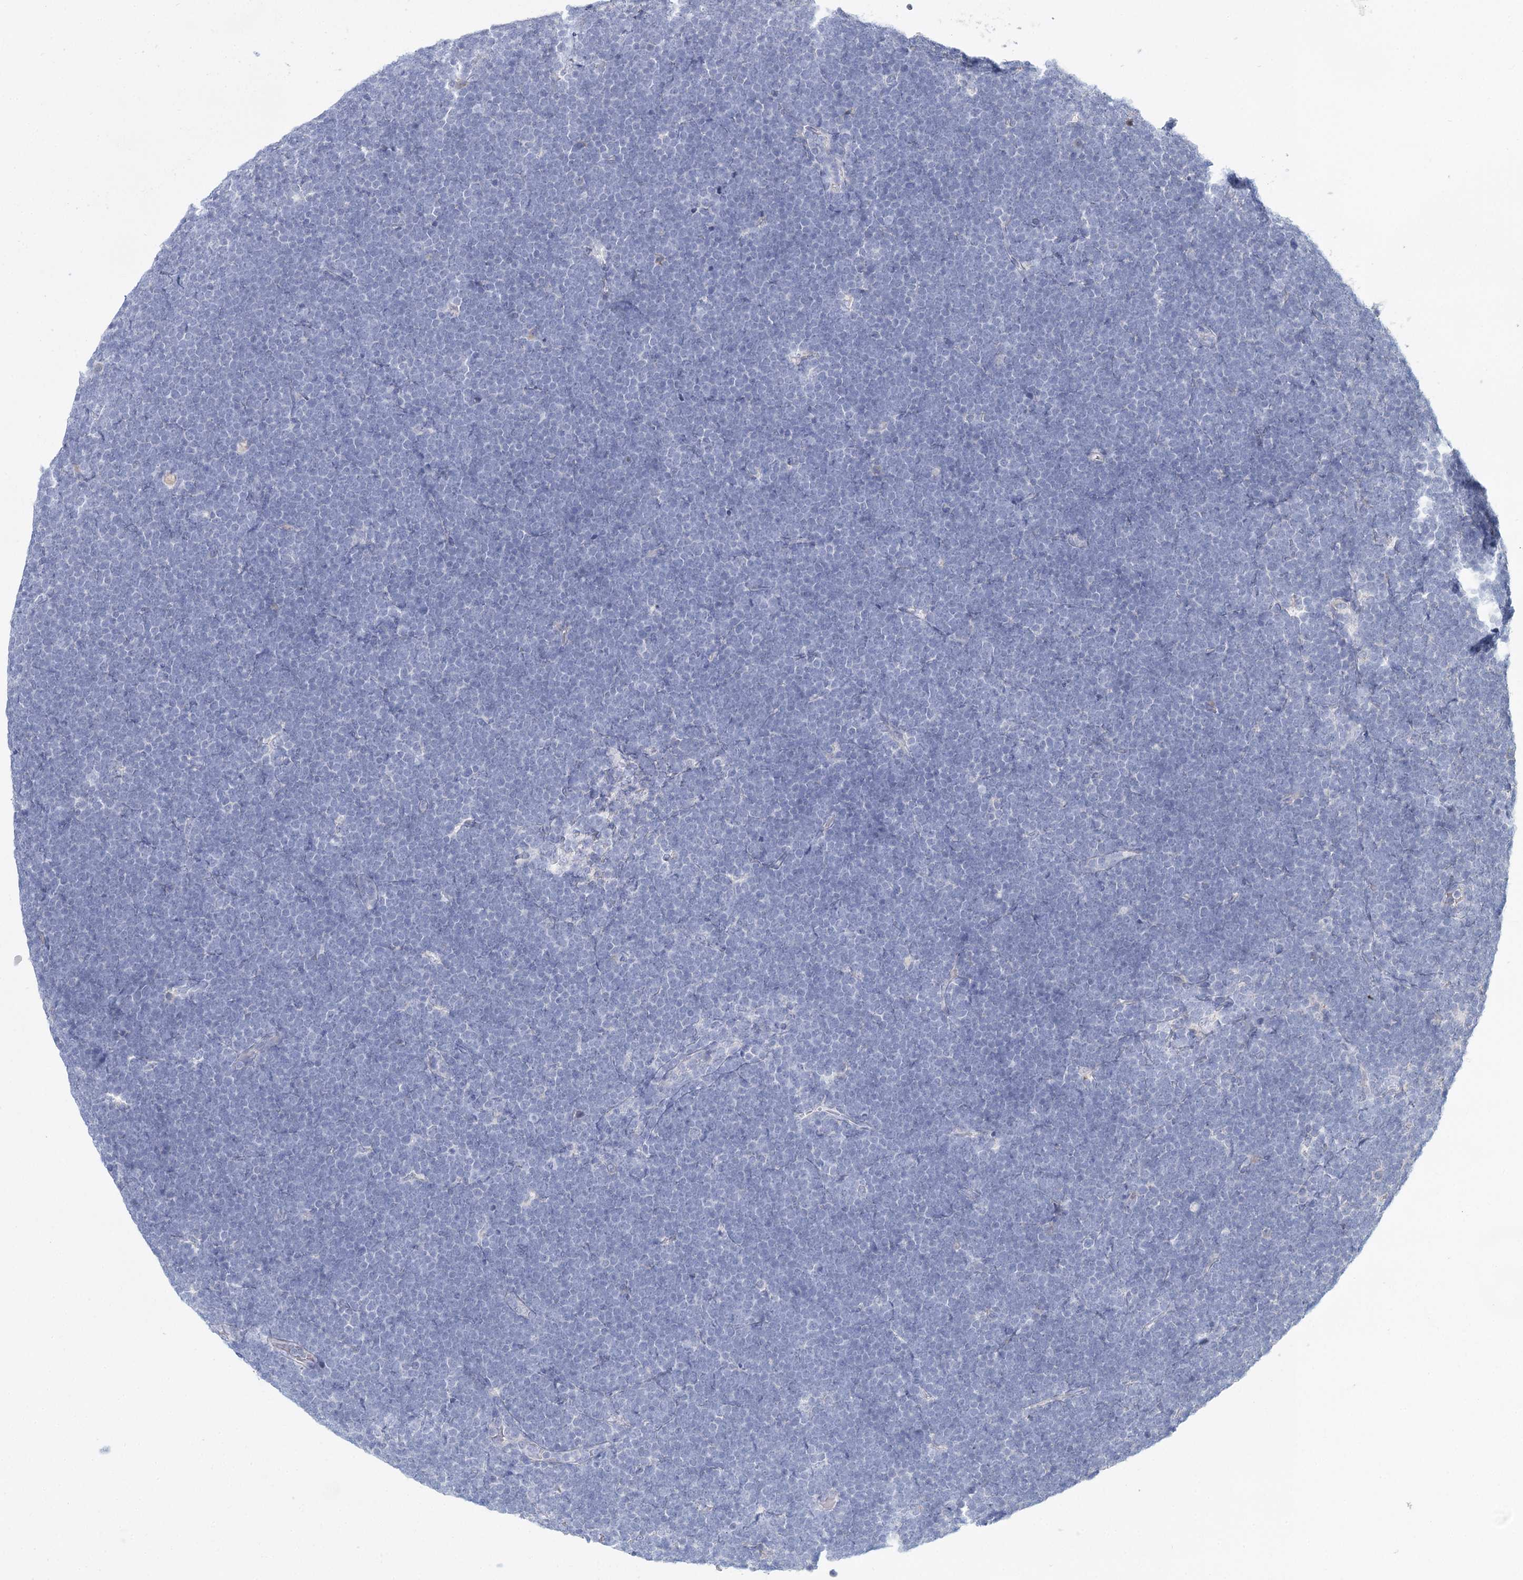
{"staining": {"intensity": "negative", "quantity": "none", "location": "none"}, "tissue": "lymphoma", "cell_type": "Tumor cells", "image_type": "cancer", "snomed": [{"axis": "morphology", "description": "Malignant lymphoma, non-Hodgkin's type, High grade"}, {"axis": "topography", "description": "Lymph node"}], "caption": "Tumor cells show no significant positivity in high-grade malignant lymphoma, non-Hodgkin's type. (Immunohistochemistry (ihc), brightfield microscopy, high magnification).", "gene": "ARHGAP44", "patient": {"sex": "male", "age": 13}}